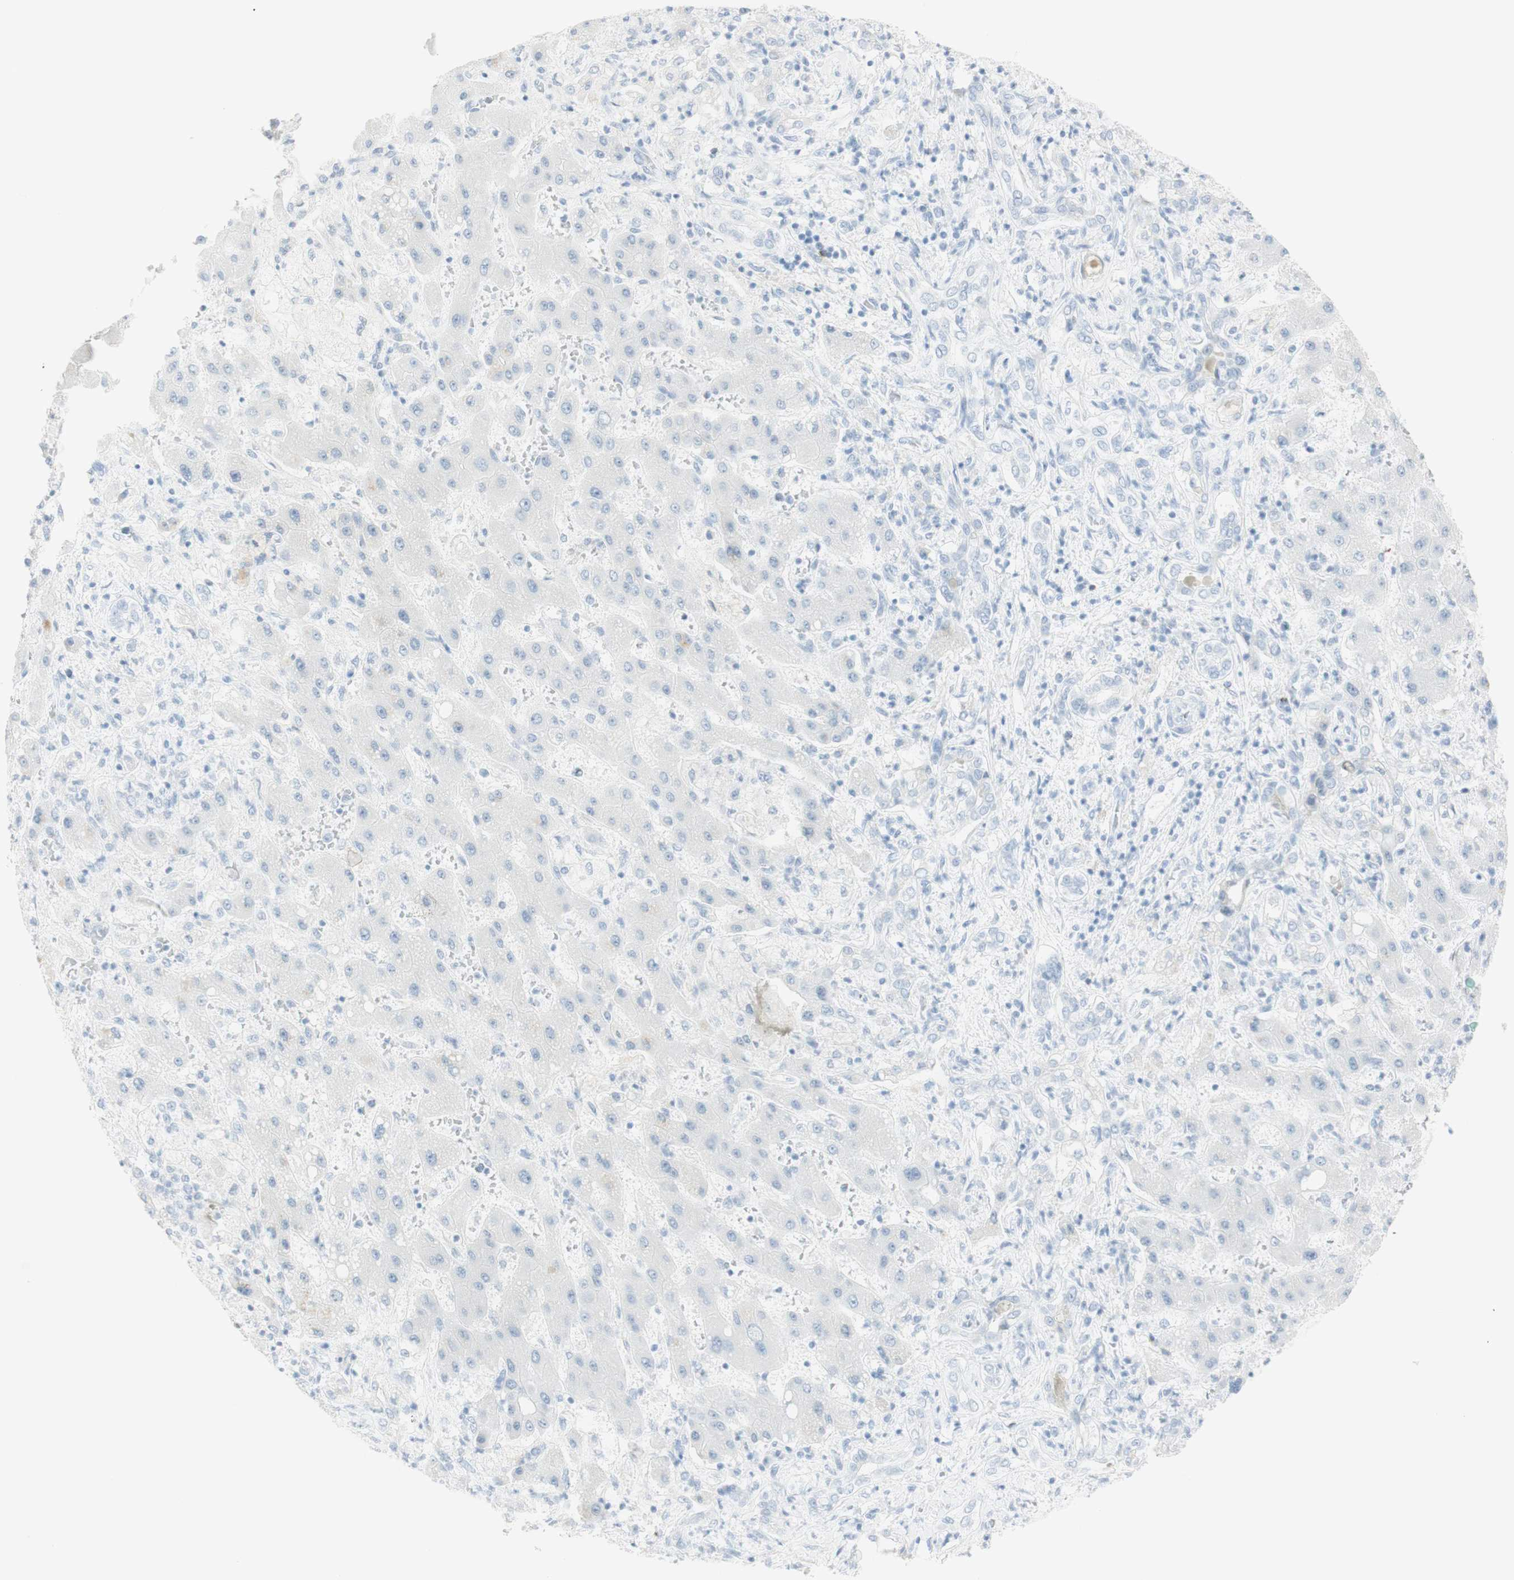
{"staining": {"intensity": "negative", "quantity": "none", "location": "none"}, "tissue": "liver cancer", "cell_type": "Tumor cells", "image_type": "cancer", "snomed": [{"axis": "morphology", "description": "Cholangiocarcinoma"}, {"axis": "topography", "description": "Liver"}], "caption": "High magnification brightfield microscopy of liver cancer stained with DAB (brown) and counterstained with hematoxylin (blue): tumor cells show no significant staining.", "gene": "NAPSA", "patient": {"sex": "male", "age": 50}}